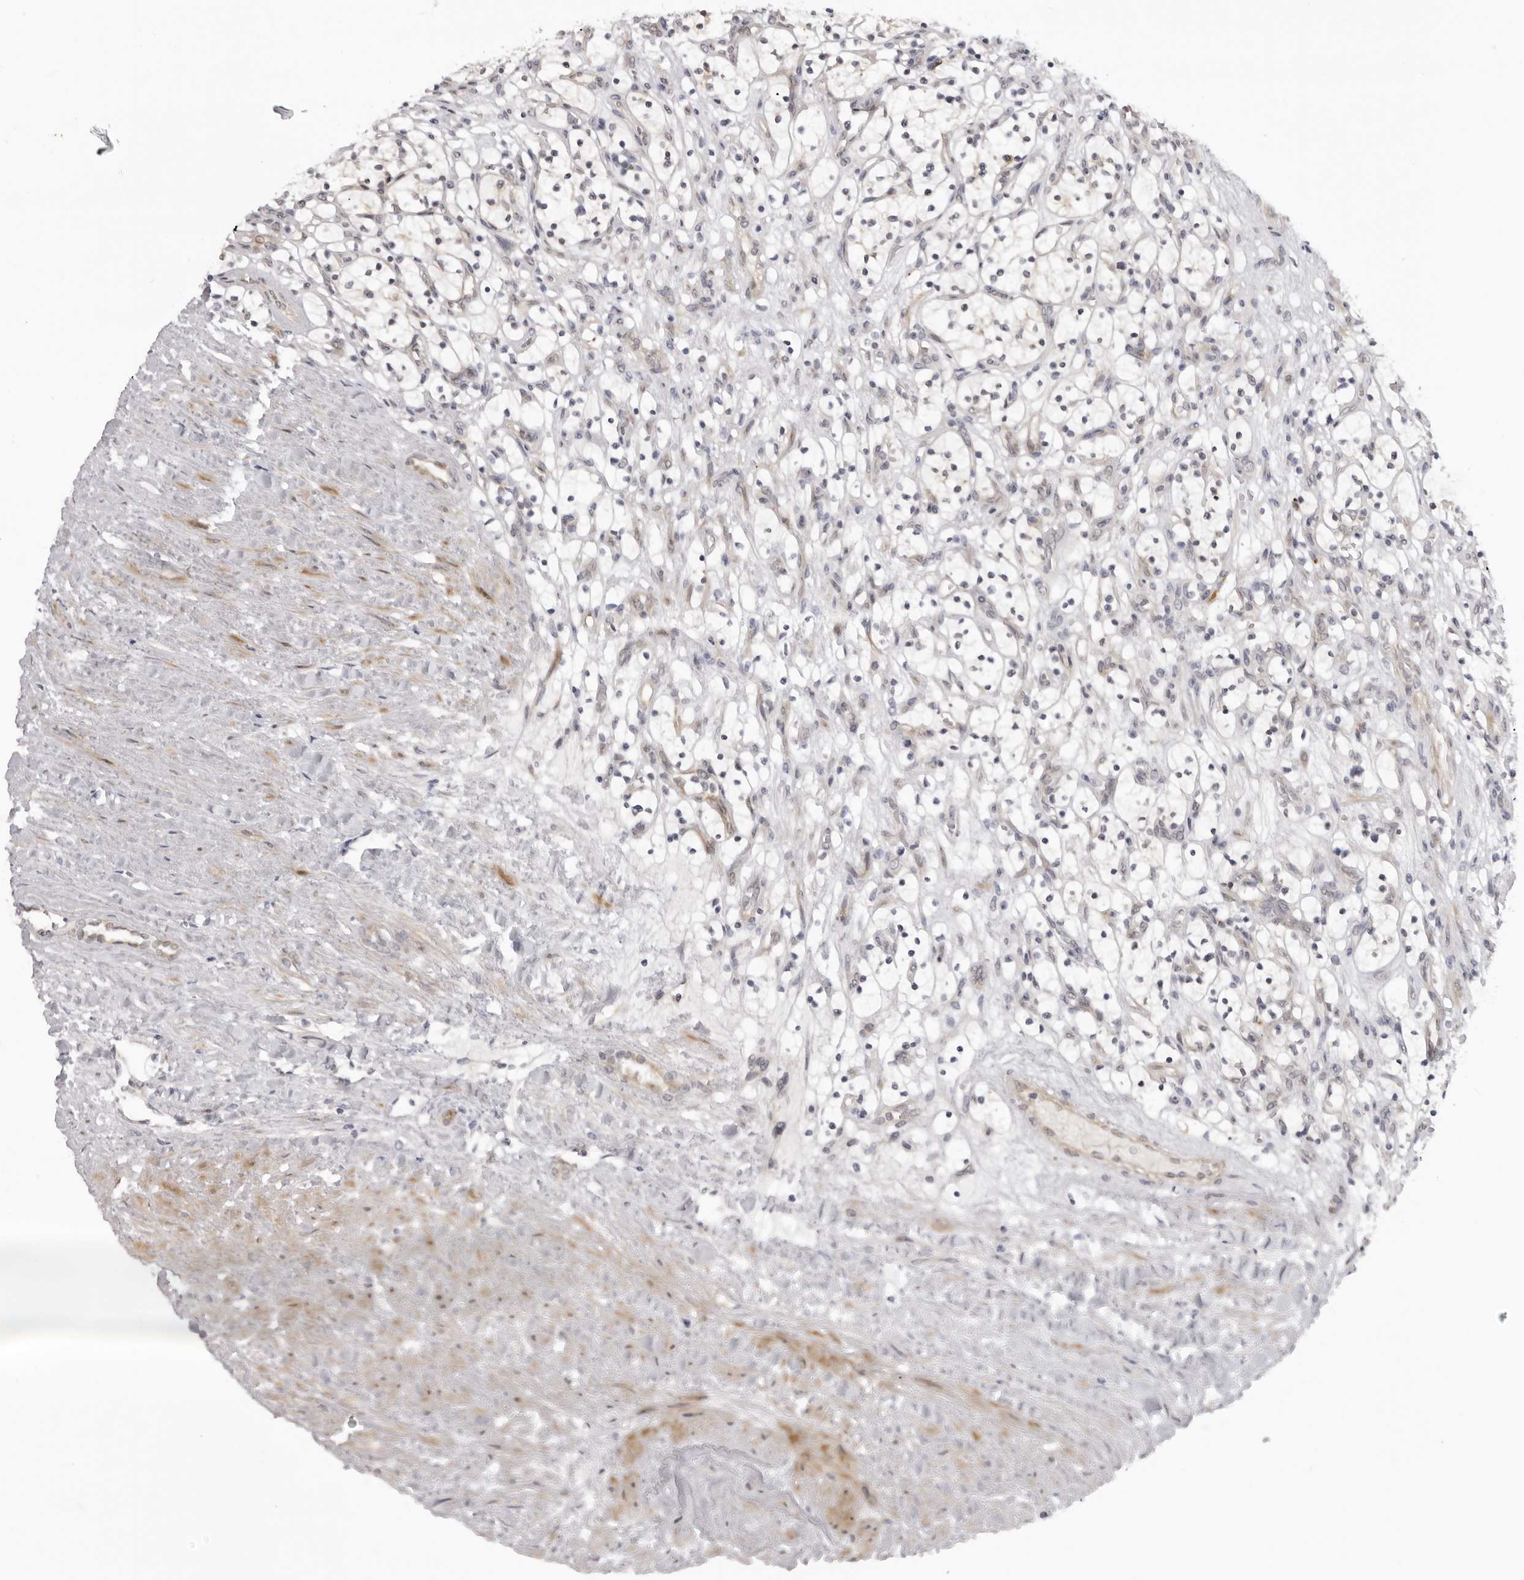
{"staining": {"intensity": "negative", "quantity": "none", "location": "none"}, "tissue": "renal cancer", "cell_type": "Tumor cells", "image_type": "cancer", "snomed": [{"axis": "morphology", "description": "Adenocarcinoma, NOS"}, {"axis": "topography", "description": "Kidney"}], "caption": "The immunohistochemistry (IHC) photomicrograph has no significant staining in tumor cells of renal adenocarcinoma tissue.", "gene": "SUGCT", "patient": {"sex": "female", "age": 57}}